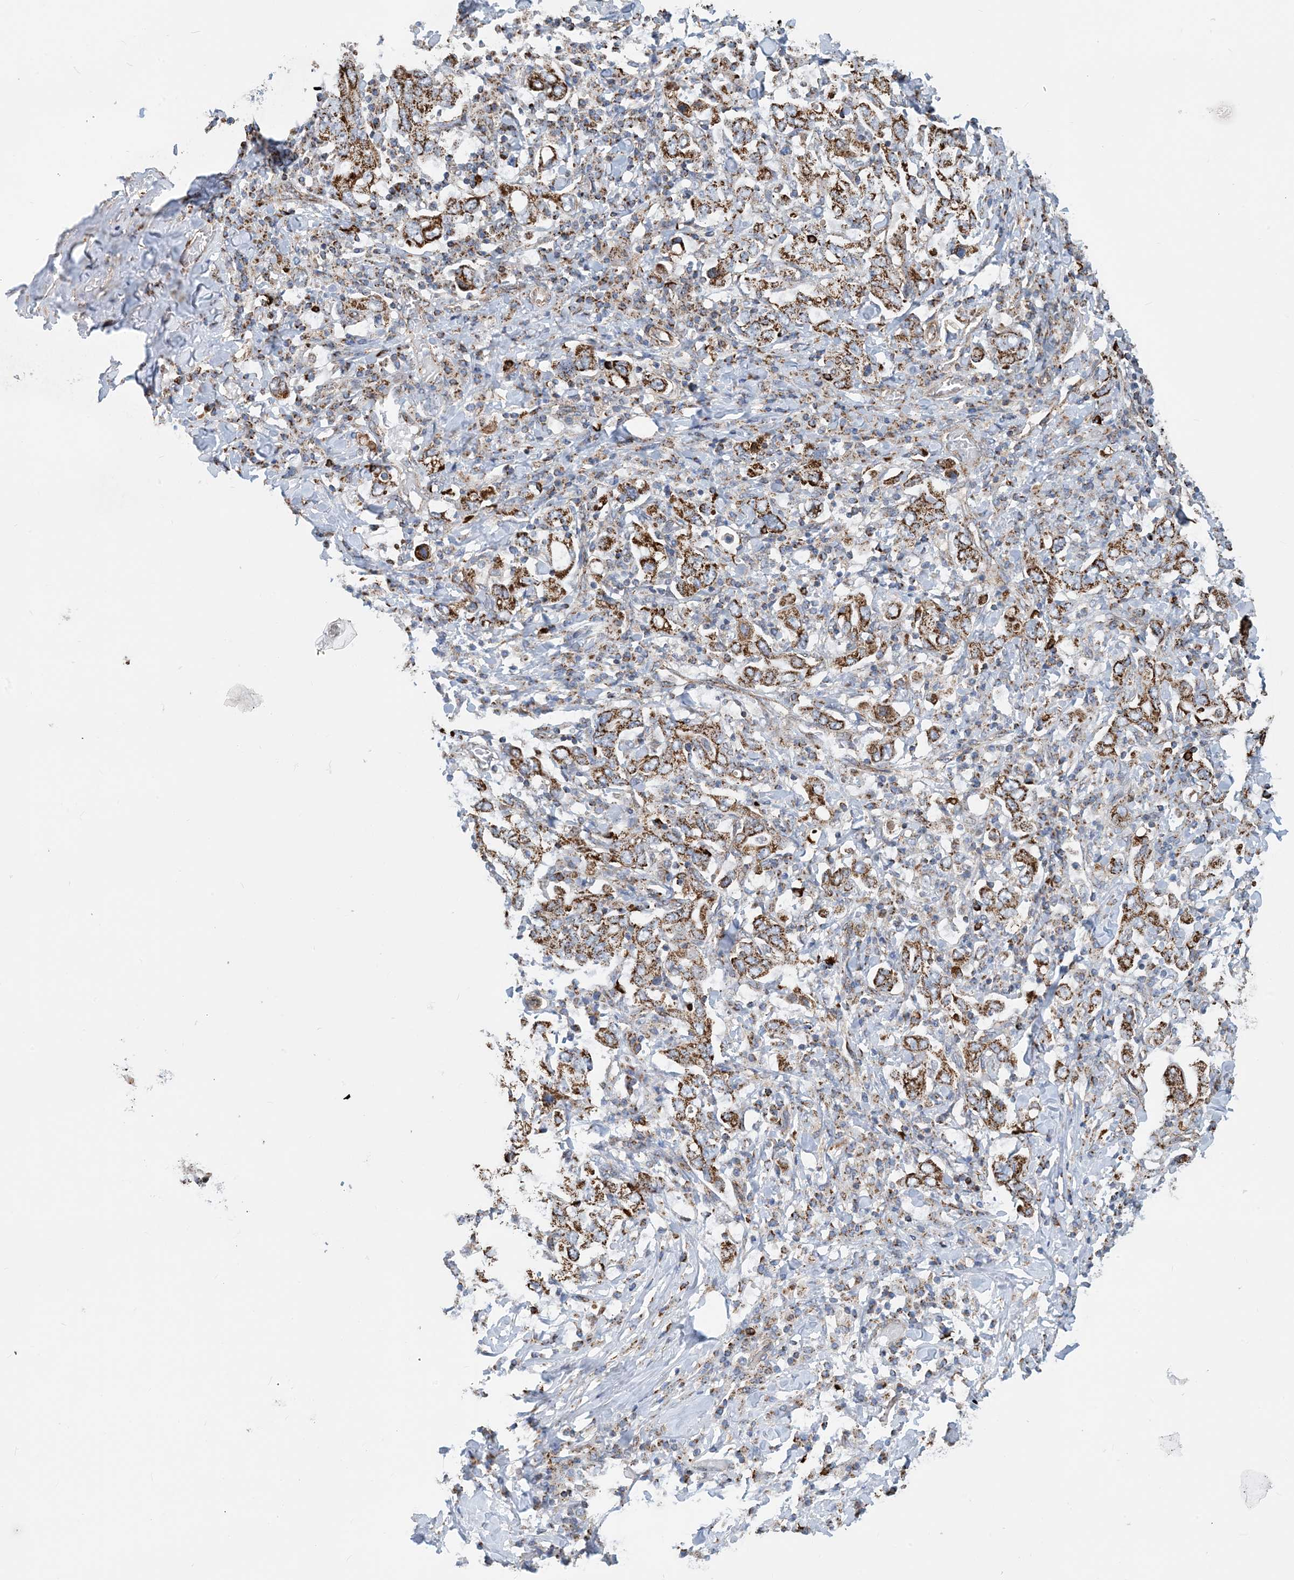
{"staining": {"intensity": "strong", "quantity": ">75%", "location": "cytoplasmic/membranous"}, "tissue": "stomach cancer", "cell_type": "Tumor cells", "image_type": "cancer", "snomed": [{"axis": "morphology", "description": "Adenocarcinoma, NOS"}, {"axis": "topography", "description": "Stomach, upper"}], "caption": "Immunohistochemistry (IHC) micrograph of neoplastic tissue: human stomach cancer (adenocarcinoma) stained using immunohistochemistry (IHC) demonstrates high levels of strong protein expression localized specifically in the cytoplasmic/membranous of tumor cells, appearing as a cytoplasmic/membranous brown color.", "gene": "PCDHGA1", "patient": {"sex": "male", "age": 62}}